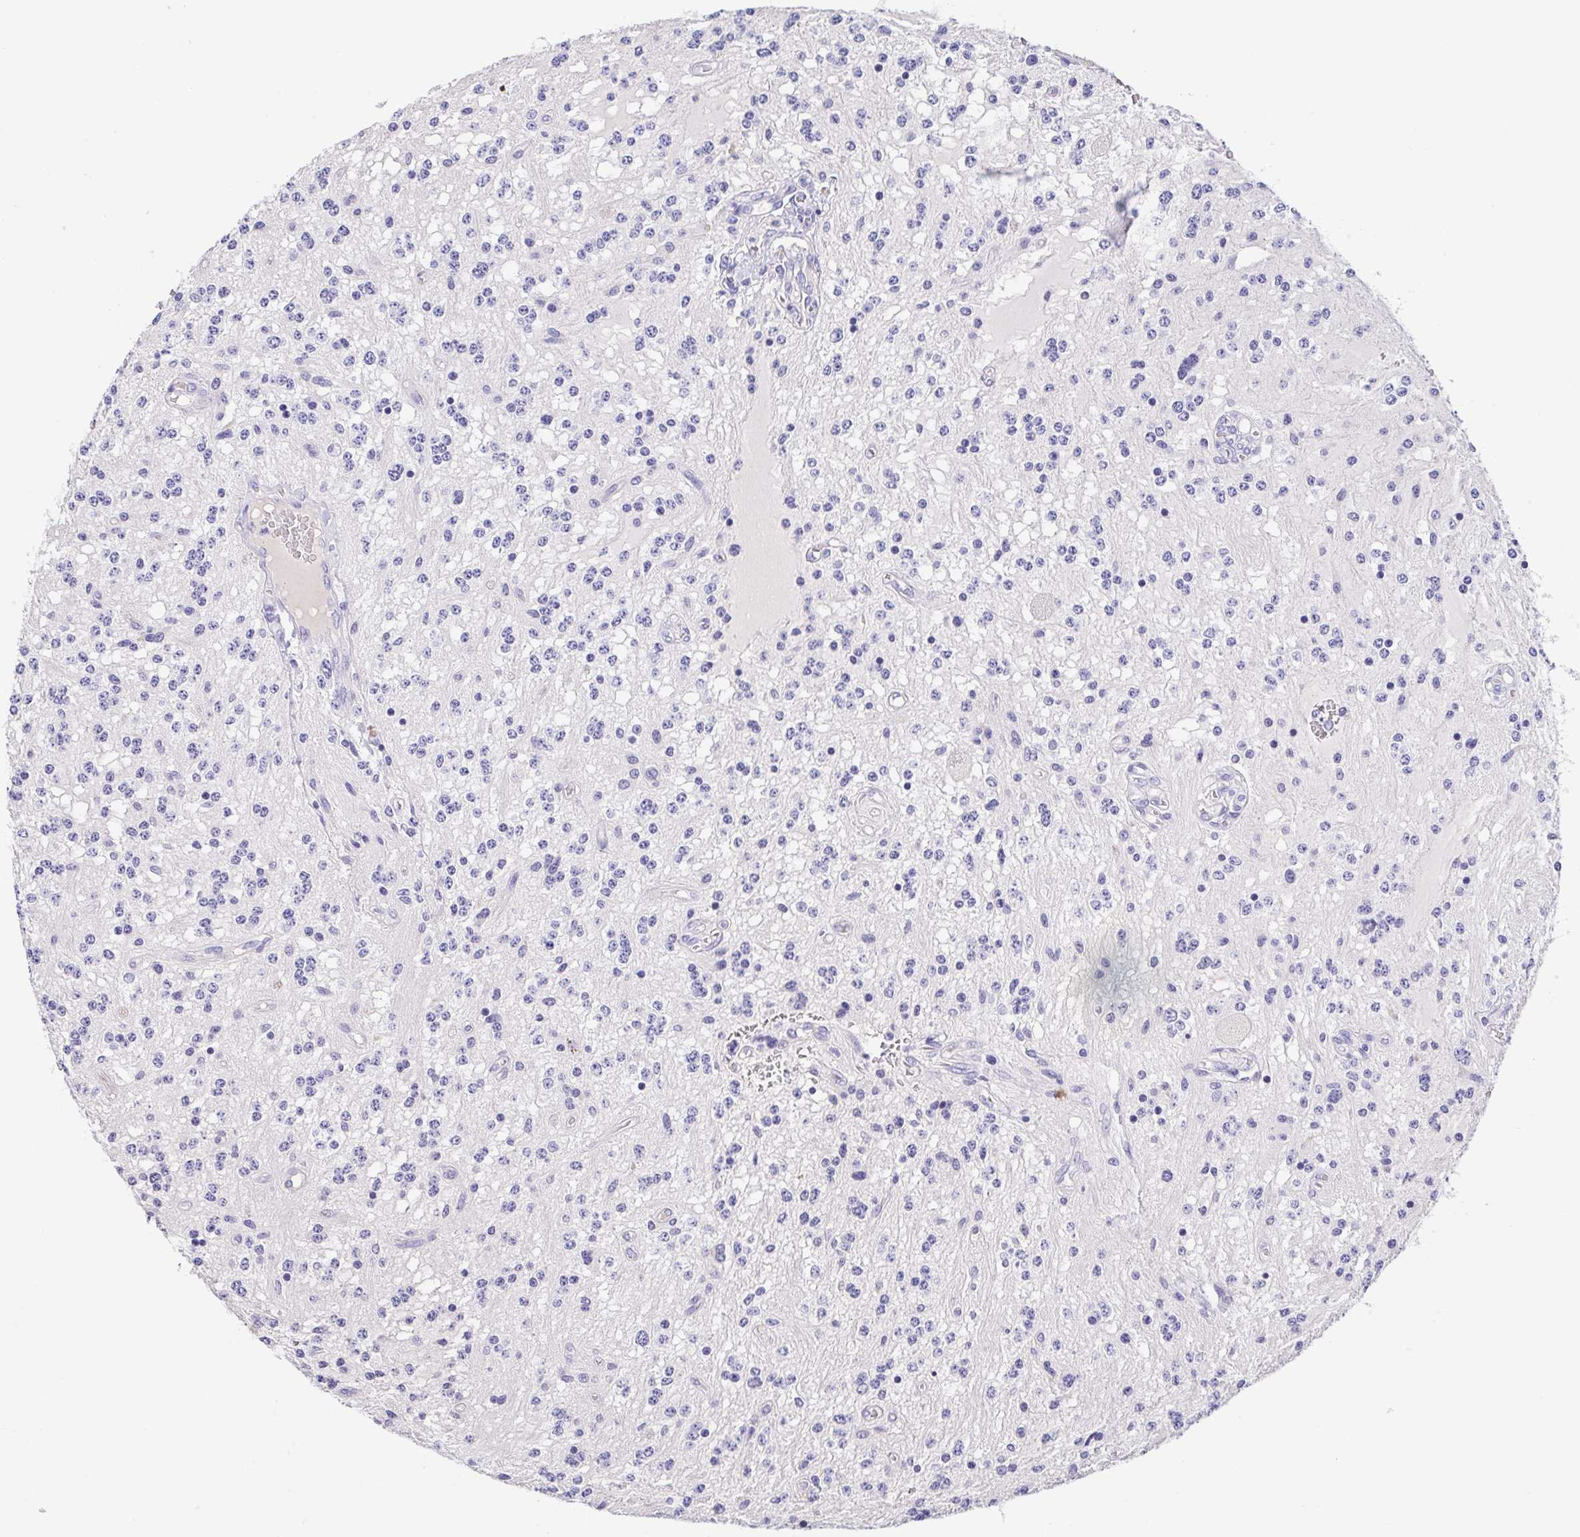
{"staining": {"intensity": "negative", "quantity": "none", "location": "none"}, "tissue": "glioma", "cell_type": "Tumor cells", "image_type": "cancer", "snomed": [{"axis": "morphology", "description": "Glioma, malignant, Low grade"}, {"axis": "topography", "description": "Cerebellum"}], "caption": "This histopathology image is of glioma stained with immunohistochemistry (IHC) to label a protein in brown with the nuclei are counter-stained blue. There is no expression in tumor cells.", "gene": "TREH", "patient": {"sex": "female", "age": 14}}